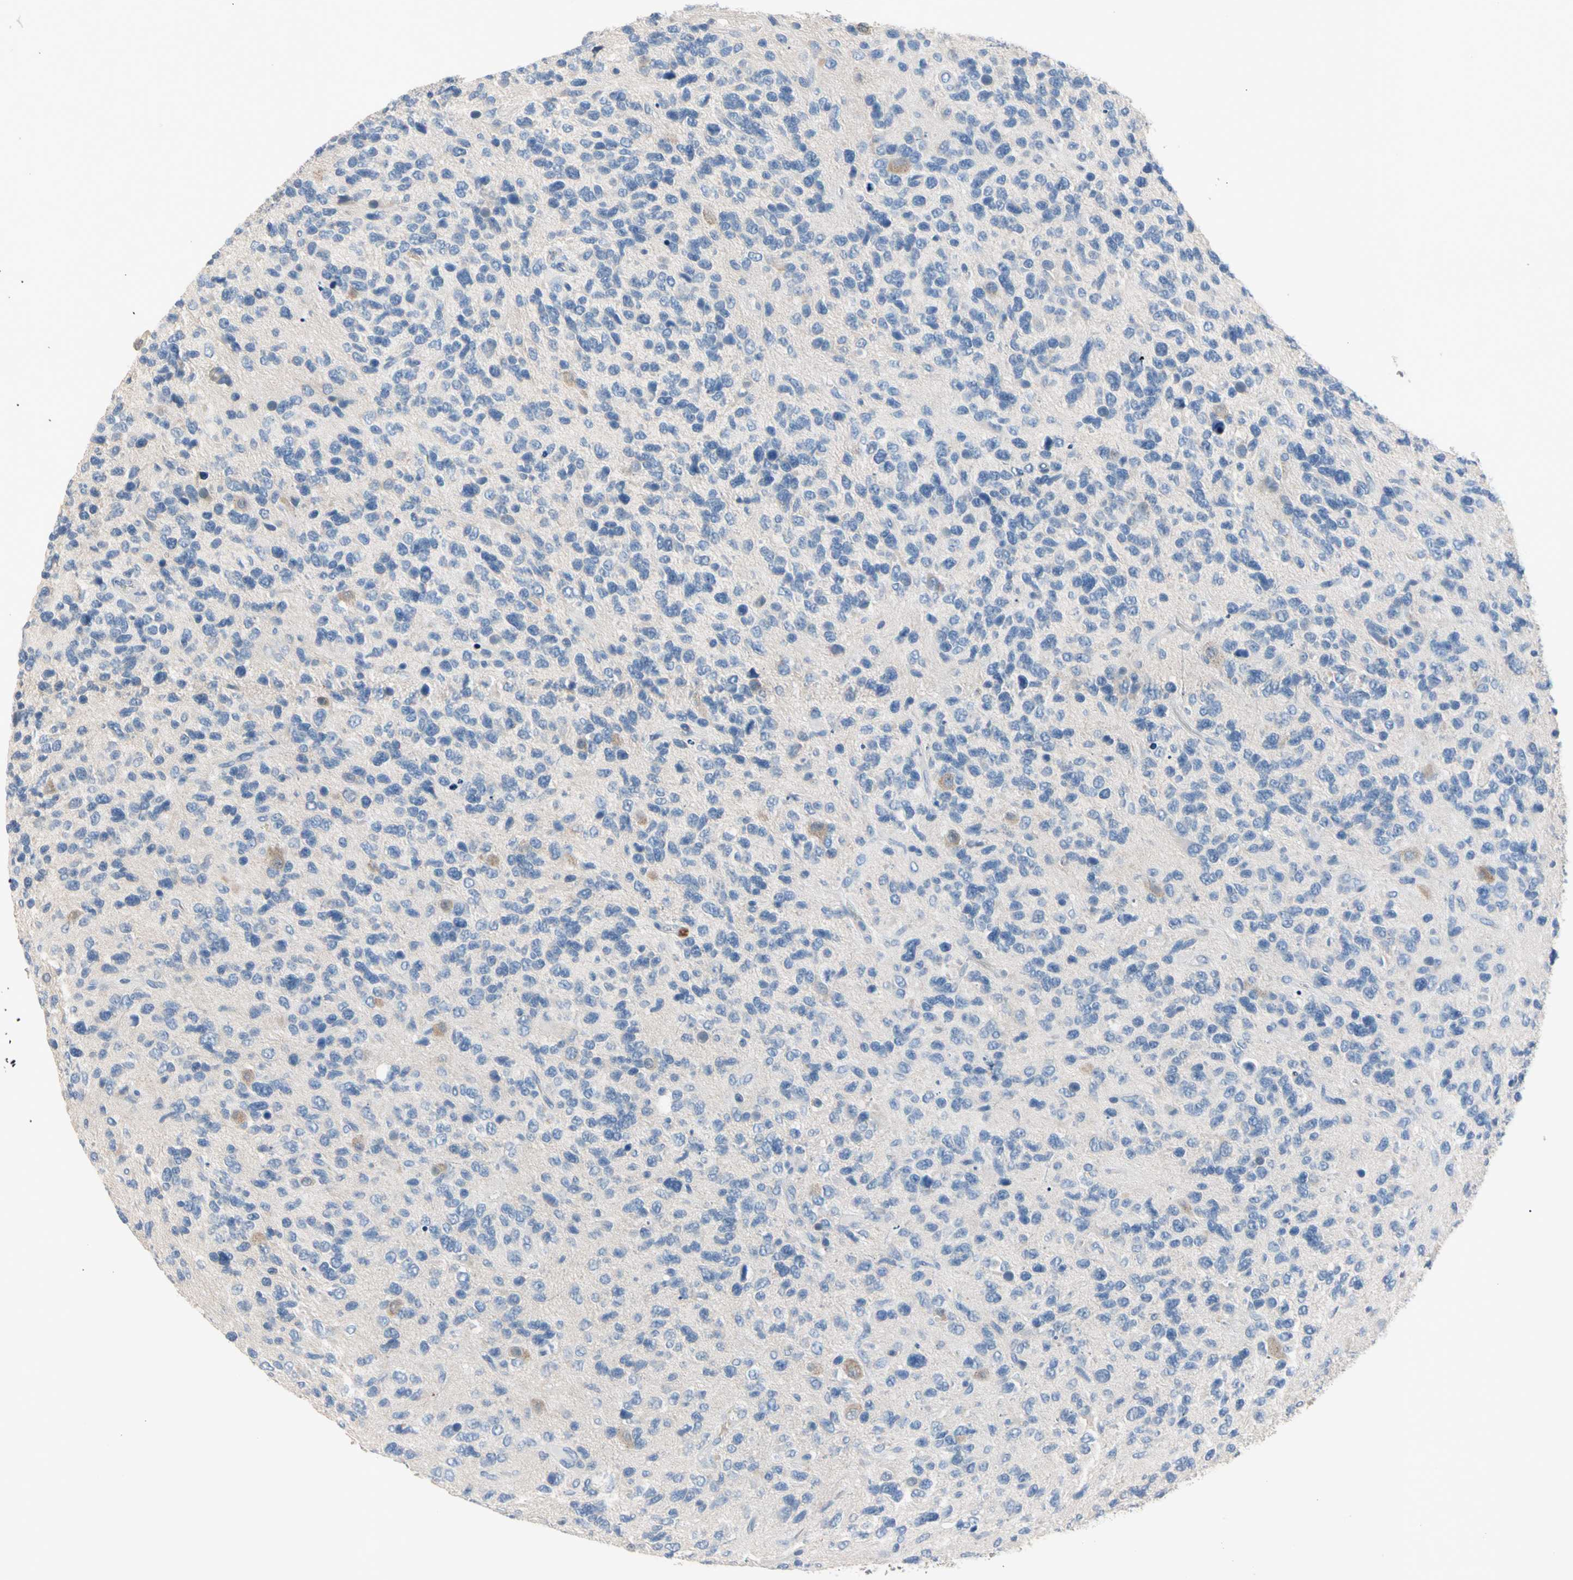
{"staining": {"intensity": "negative", "quantity": "none", "location": "none"}, "tissue": "glioma", "cell_type": "Tumor cells", "image_type": "cancer", "snomed": [{"axis": "morphology", "description": "Glioma, malignant, High grade"}, {"axis": "topography", "description": "Brain"}], "caption": "Immunohistochemistry of glioma shows no staining in tumor cells.", "gene": "MARK1", "patient": {"sex": "female", "age": 58}}